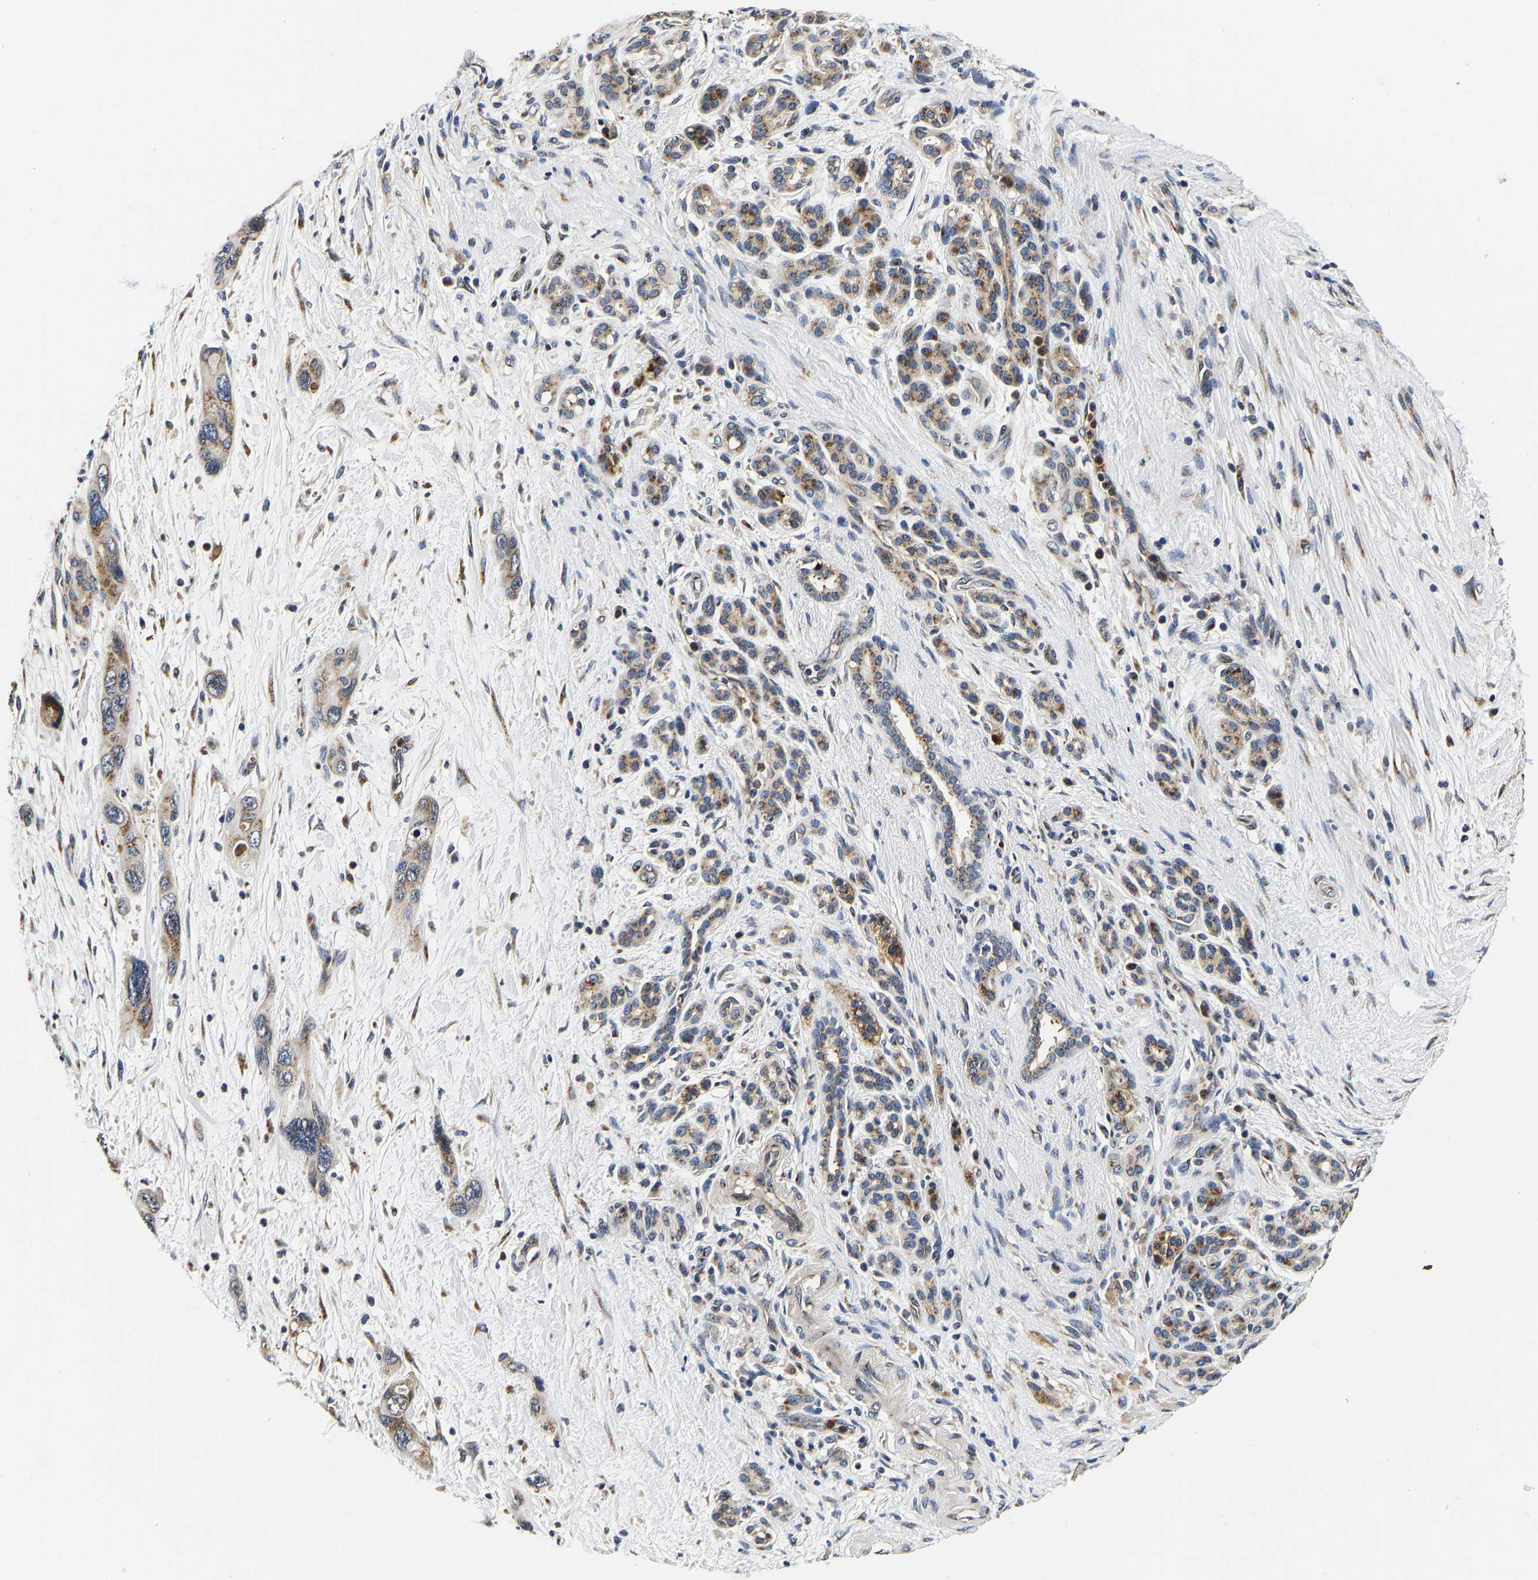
{"staining": {"intensity": "strong", "quantity": ">75%", "location": "cytoplasmic/membranous"}, "tissue": "pancreatic cancer", "cell_type": "Tumor cells", "image_type": "cancer", "snomed": [{"axis": "morphology", "description": "Adenocarcinoma, NOS"}, {"axis": "topography", "description": "Pancreas"}], "caption": "A high amount of strong cytoplasmic/membranous expression is seen in about >75% of tumor cells in pancreatic adenocarcinoma tissue.", "gene": "RABAC1", "patient": {"sex": "female", "age": 70}}